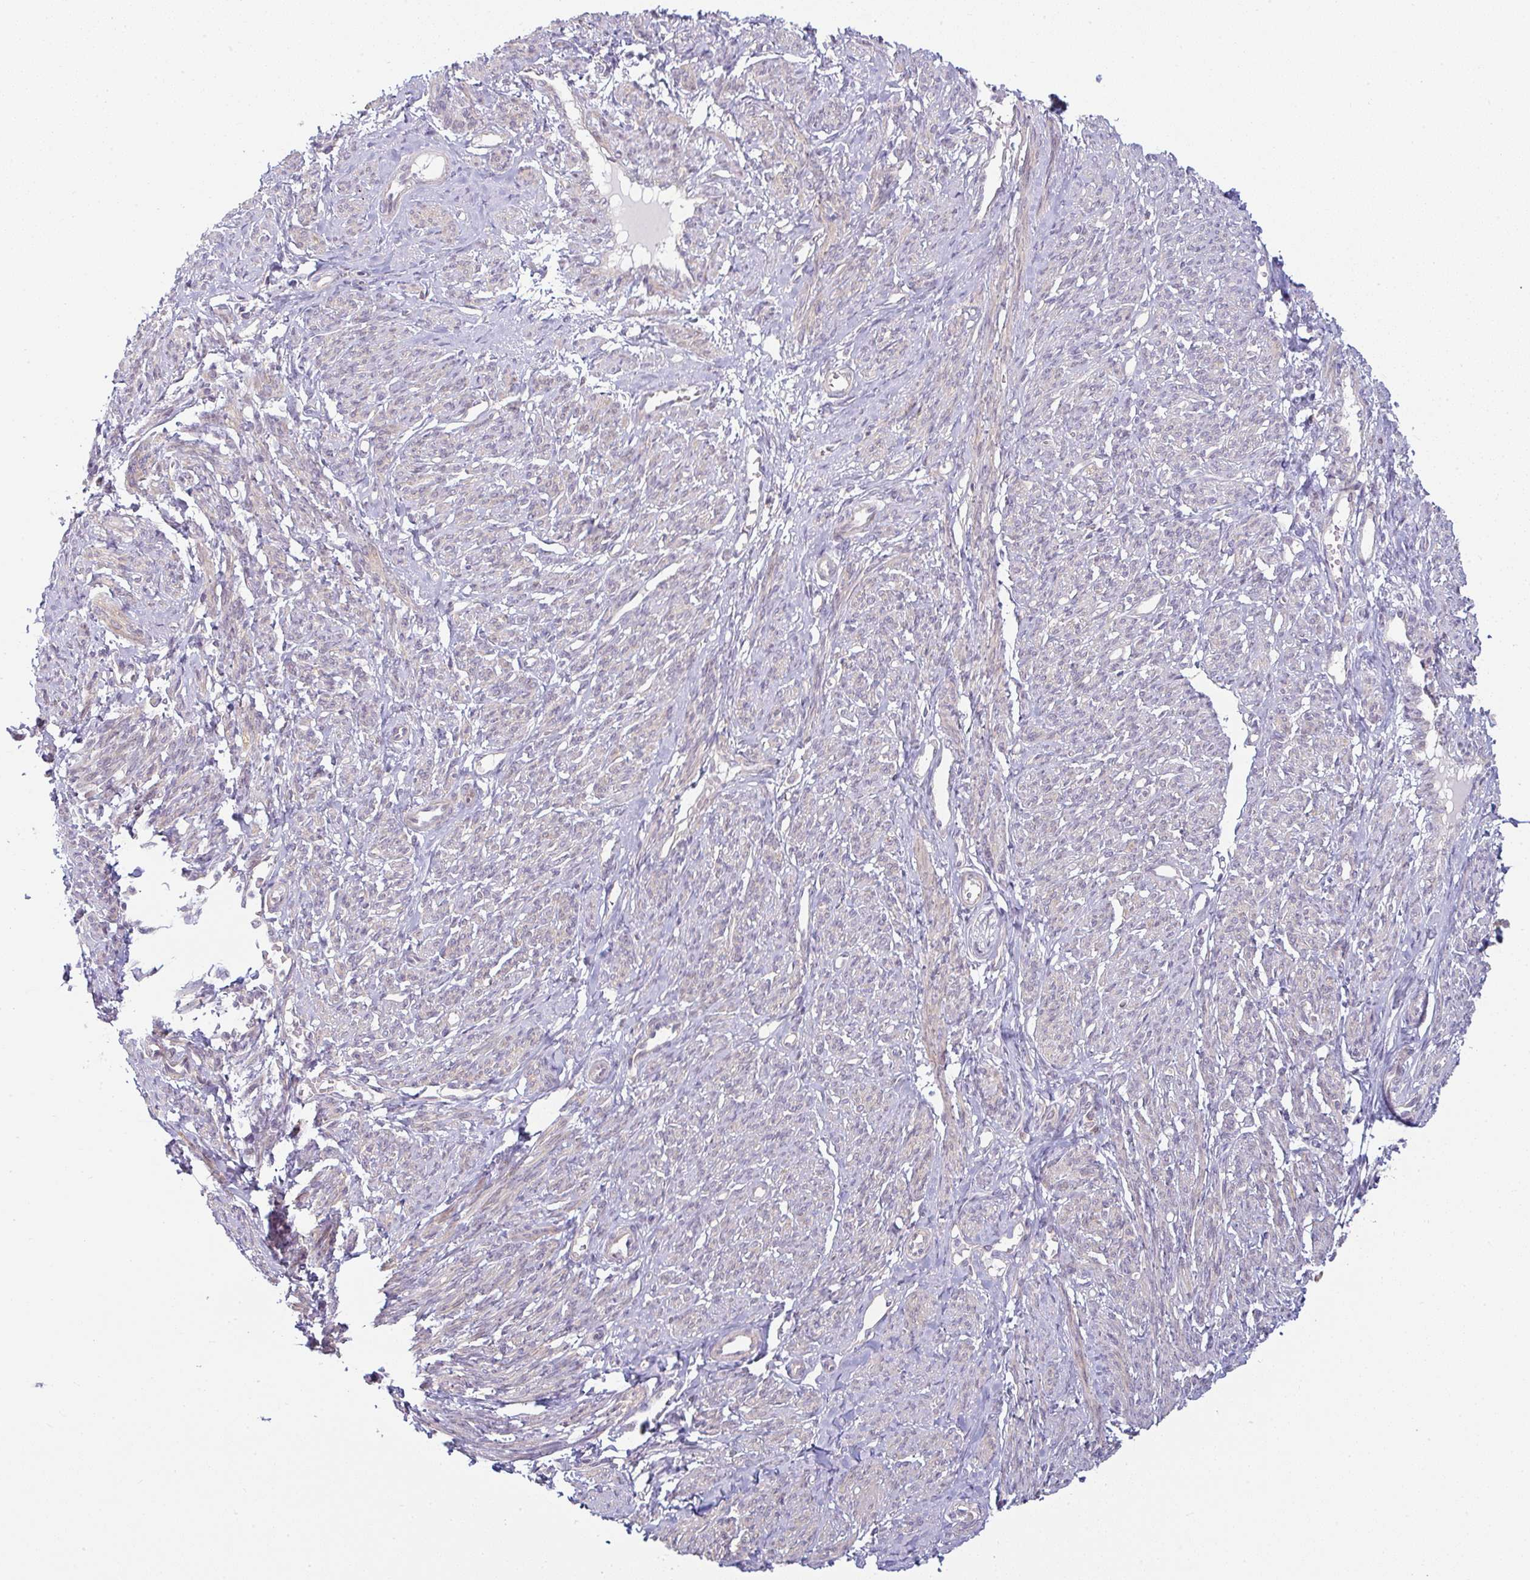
{"staining": {"intensity": "weak", "quantity": "25%-75%", "location": "cytoplasmic/membranous"}, "tissue": "smooth muscle", "cell_type": "Smooth muscle cells", "image_type": "normal", "snomed": [{"axis": "morphology", "description": "Normal tissue, NOS"}, {"axis": "topography", "description": "Smooth muscle"}], "caption": "IHC of unremarkable human smooth muscle displays low levels of weak cytoplasmic/membranous staining in approximately 25%-75% of smooth muscle cells. (Stains: DAB in brown, nuclei in blue, Microscopy: brightfield microscopy at high magnification).", "gene": "MOB1A", "patient": {"sex": "female", "age": 65}}